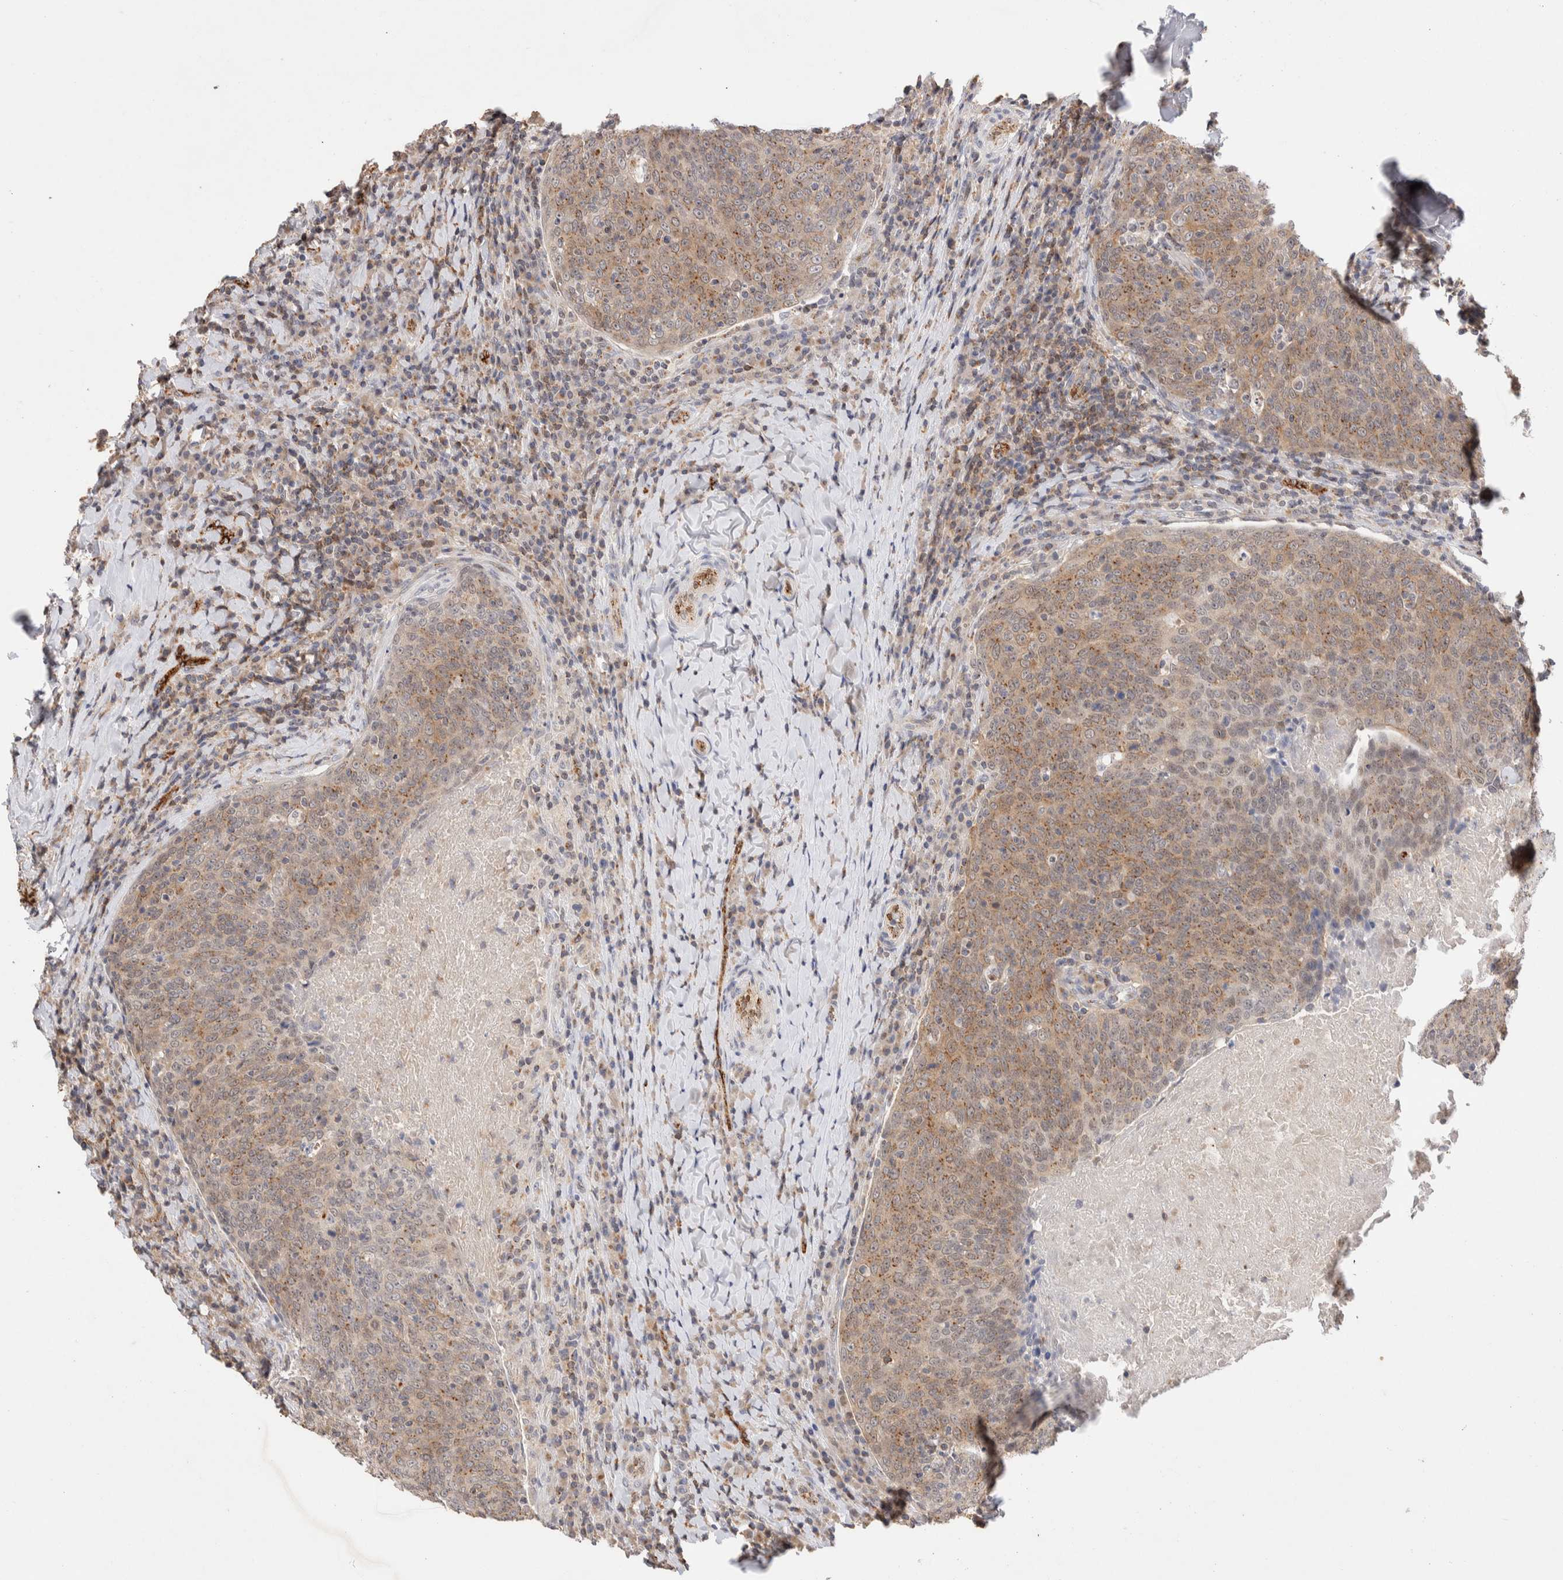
{"staining": {"intensity": "moderate", "quantity": "25%-75%", "location": "cytoplasmic/membranous"}, "tissue": "head and neck cancer", "cell_type": "Tumor cells", "image_type": "cancer", "snomed": [{"axis": "morphology", "description": "Squamous cell carcinoma, NOS"}, {"axis": "morphology", "description": "Squamous cell carcinoma, metastatic, NOS"}, {"axis": "topography", "description": "Lymph node"}, {"axis": "topography", "description": "Head-Neck"}], "caption": "Tumor cells reveal moderate cytoplasmic/membranous positivity in about 25%-75% of cells in head and neck cancer.", "gene": "NSMAF", "patient": {"sex": "male", "age": 62}}